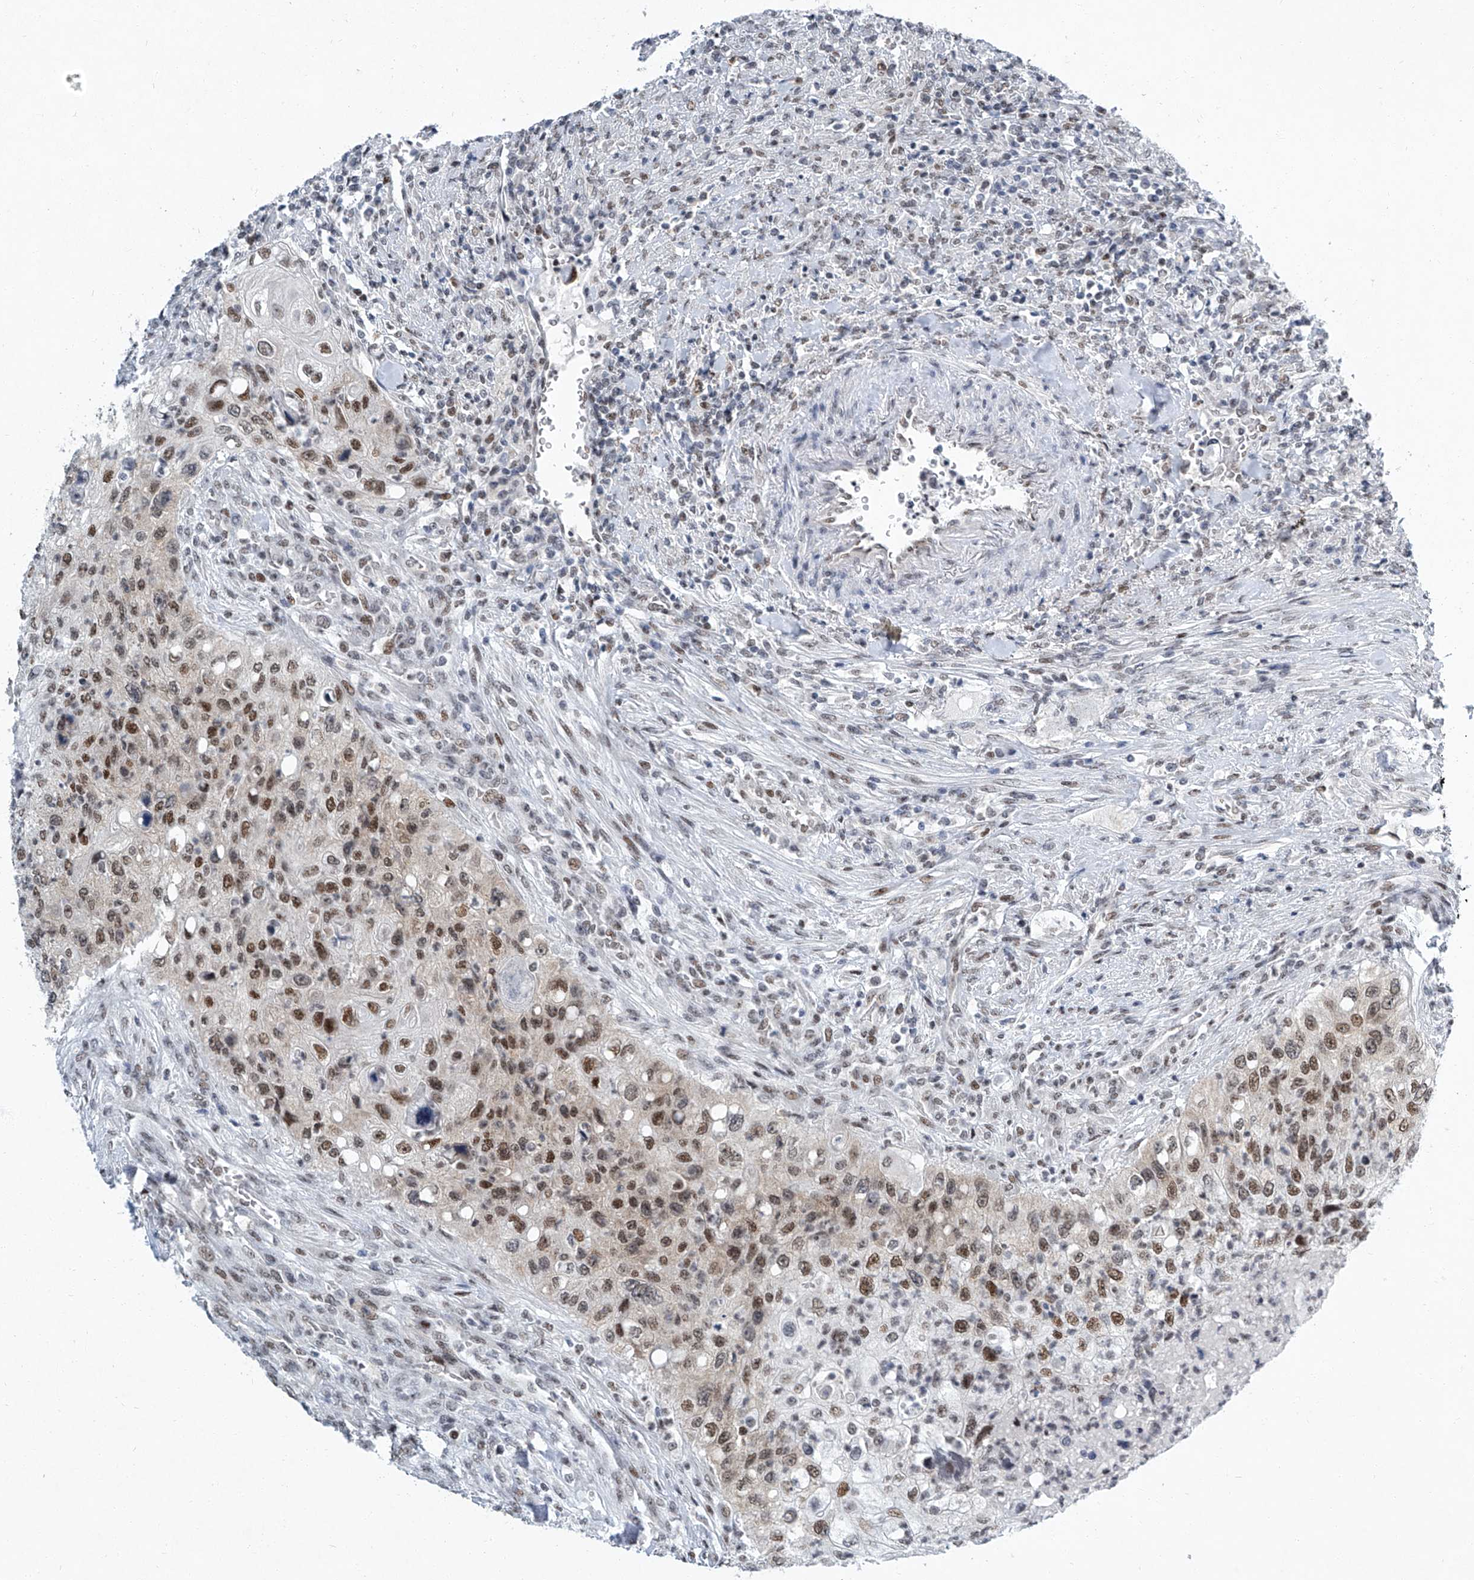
{"staining": {"intensity": "moderate", "quantity": "25%-75%", "location": "nuclear"}, "tissue": "urothelial cancer", "cell_type": "Tumor cells", "image_type": "cancer", "snomed": [{"axis": "morphology", "description": "Urothelial carcinoma, High grade"}, {"axis": "topography", "description": "Urinary bladder"}], "caption": "Moderate nuclear positivity for a protein is identified in approximately 25%-75% of tumor cells of urothelial cancer using IHC.", "gene": "TFDP1", "patient": {"sex": "female", "age": 60}}